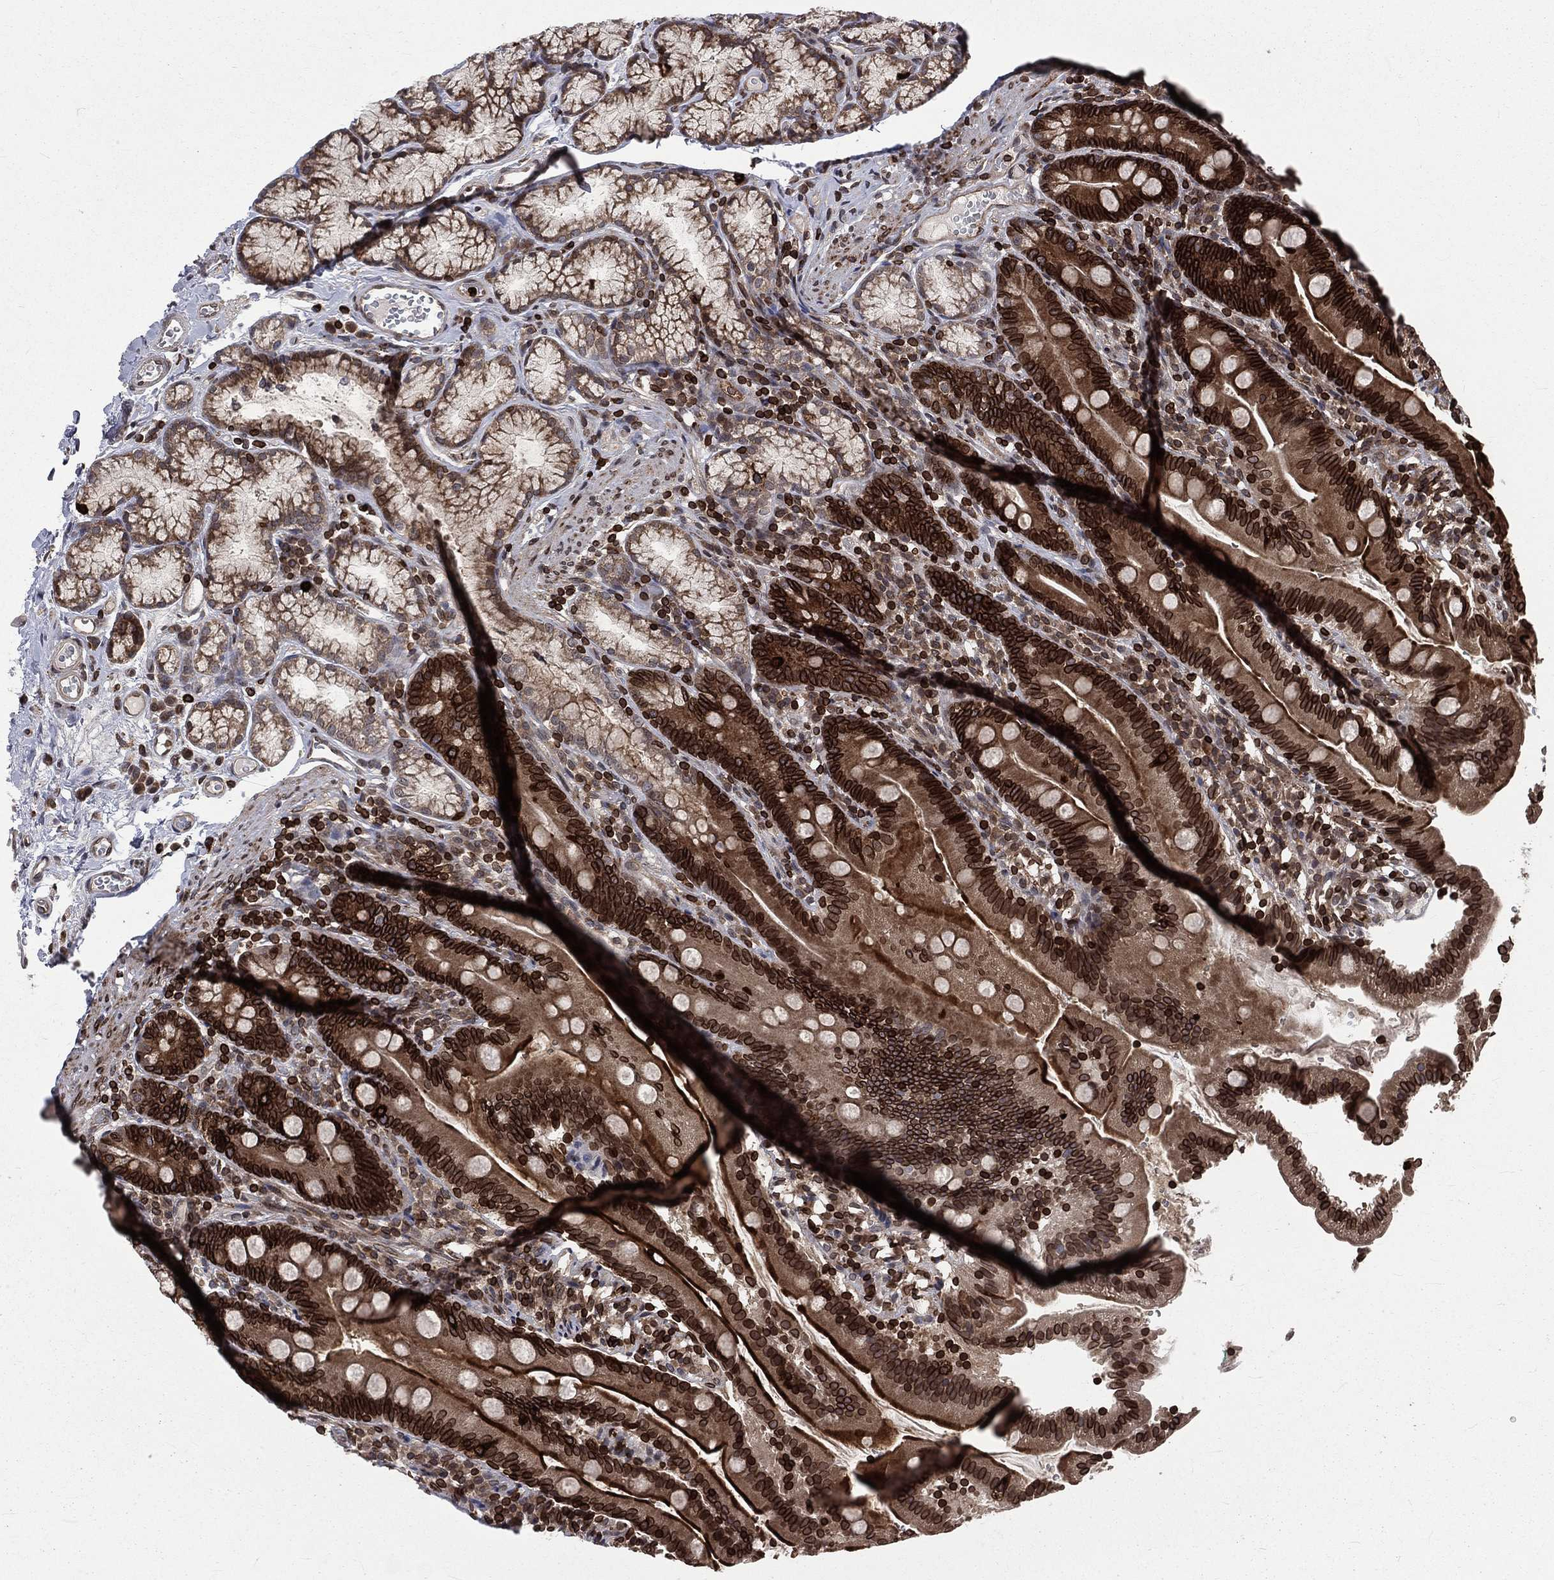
{"staining": {"intensity": "strong", "quantity": ">75%", "location": "cytoplasmic/membranous,nuclear"}, "tissue": "duodenum", "cell_type": "Glandular cells", "image_type": "normal", "snomed": [{"axis": "morphology", "description": "Normal tissue, NOS"}, {"axis": "topography", "description": "Duodenum"}], "caption": "Immunohistochemical staining of unremarkable human duodenum shows high levels of strong cytoplasmic/membranous,nuclear staining in about >75% of glandular cells.", "gene": "LBR", "patient": {"sex": "female", "age": 67}}